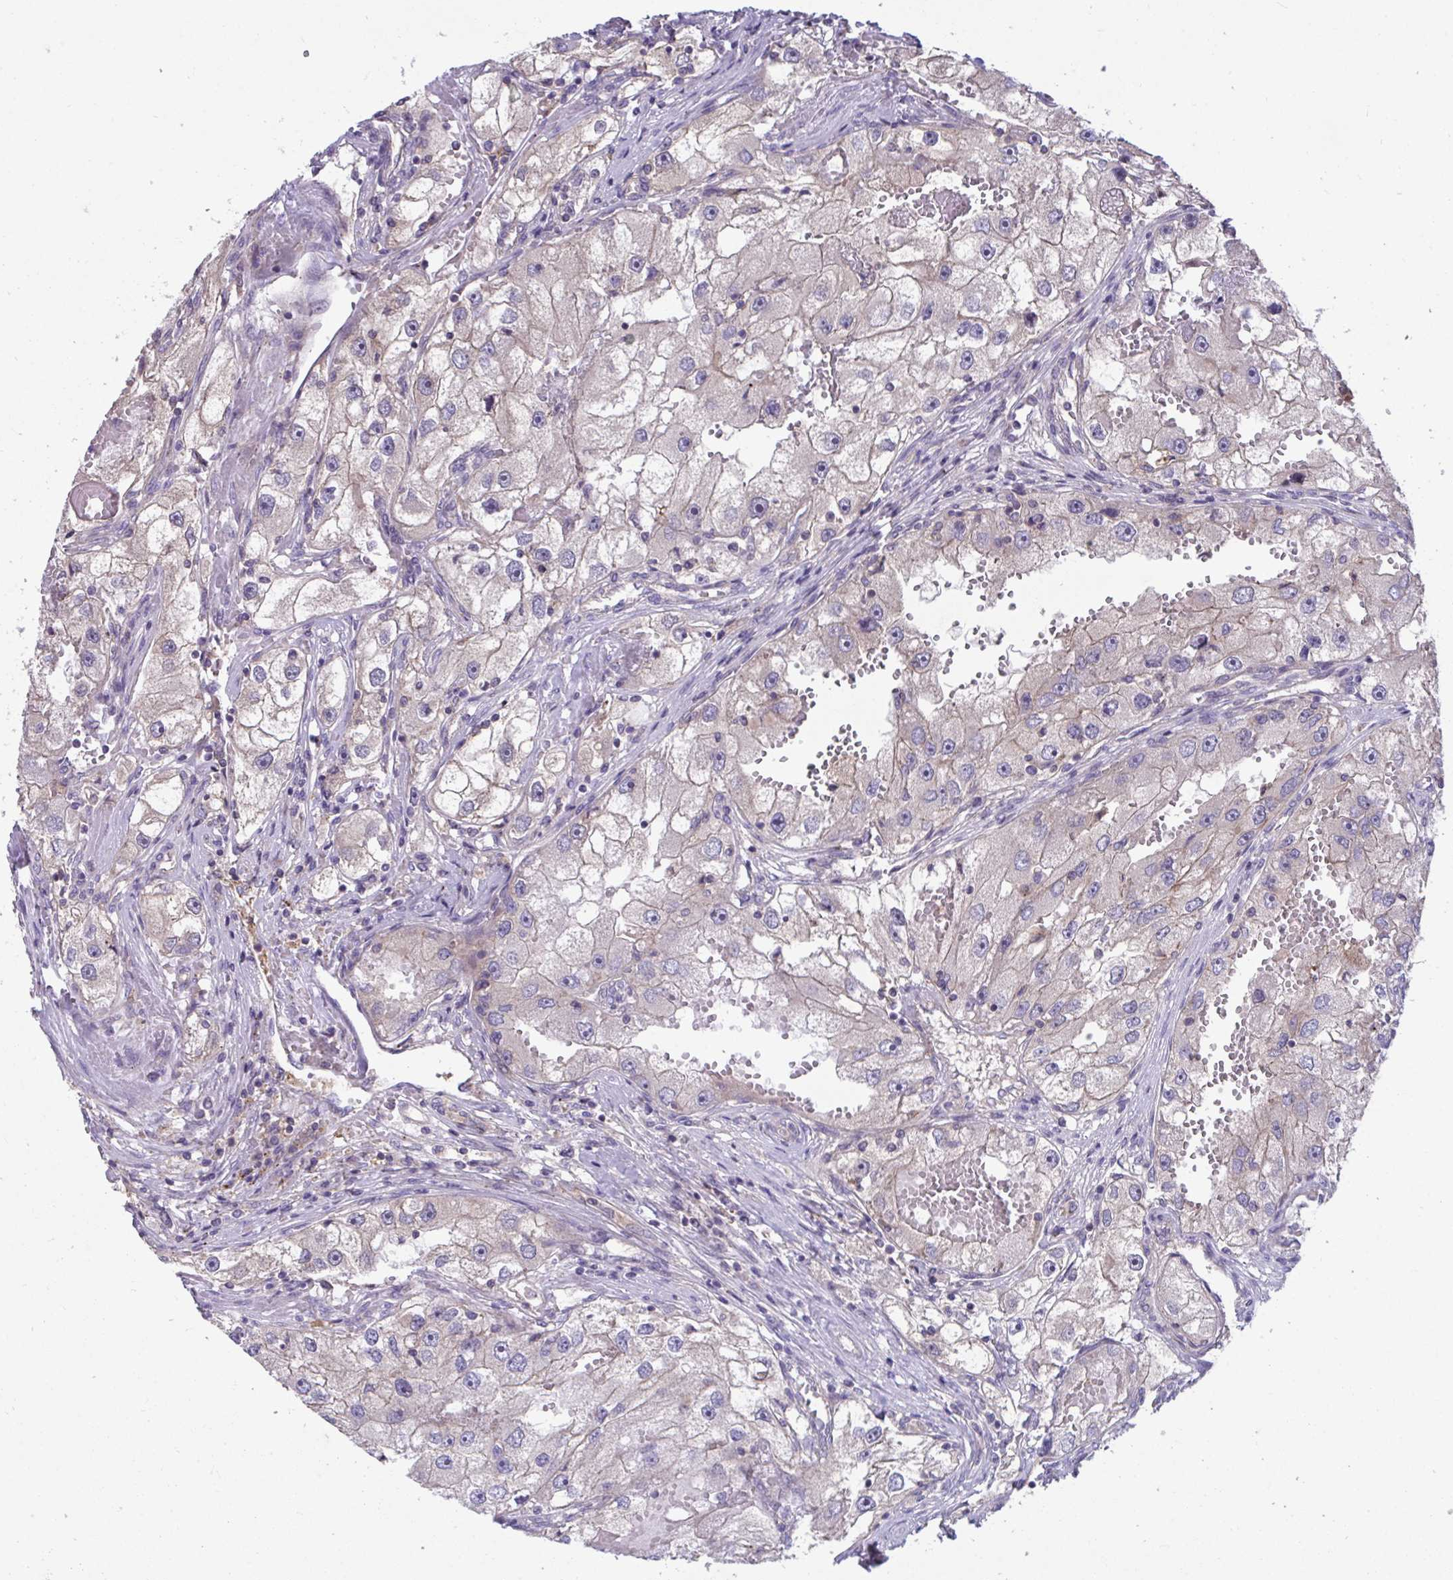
{"staining": {"intensity": "weak", "quantity": "25%-75%", "location": "cytoplasmic/membranous"}, "tissue": "renal cancer", "cell_type": "Tumor cells", "image_type": "cancer", "snomed": [{"axis": "morphology", "description": "Adenocarcinoma, NOS"}, {"axis": "topography", "description": "Kidney"}], "caption": "Renal cancer was stained to show a protein in brown. There is low levels of weak cytoplasmic/membranous staining in about 25%-75% of tumor cells.", "gene": "IST1", "patient": {"sex": "male", "age": 63}}